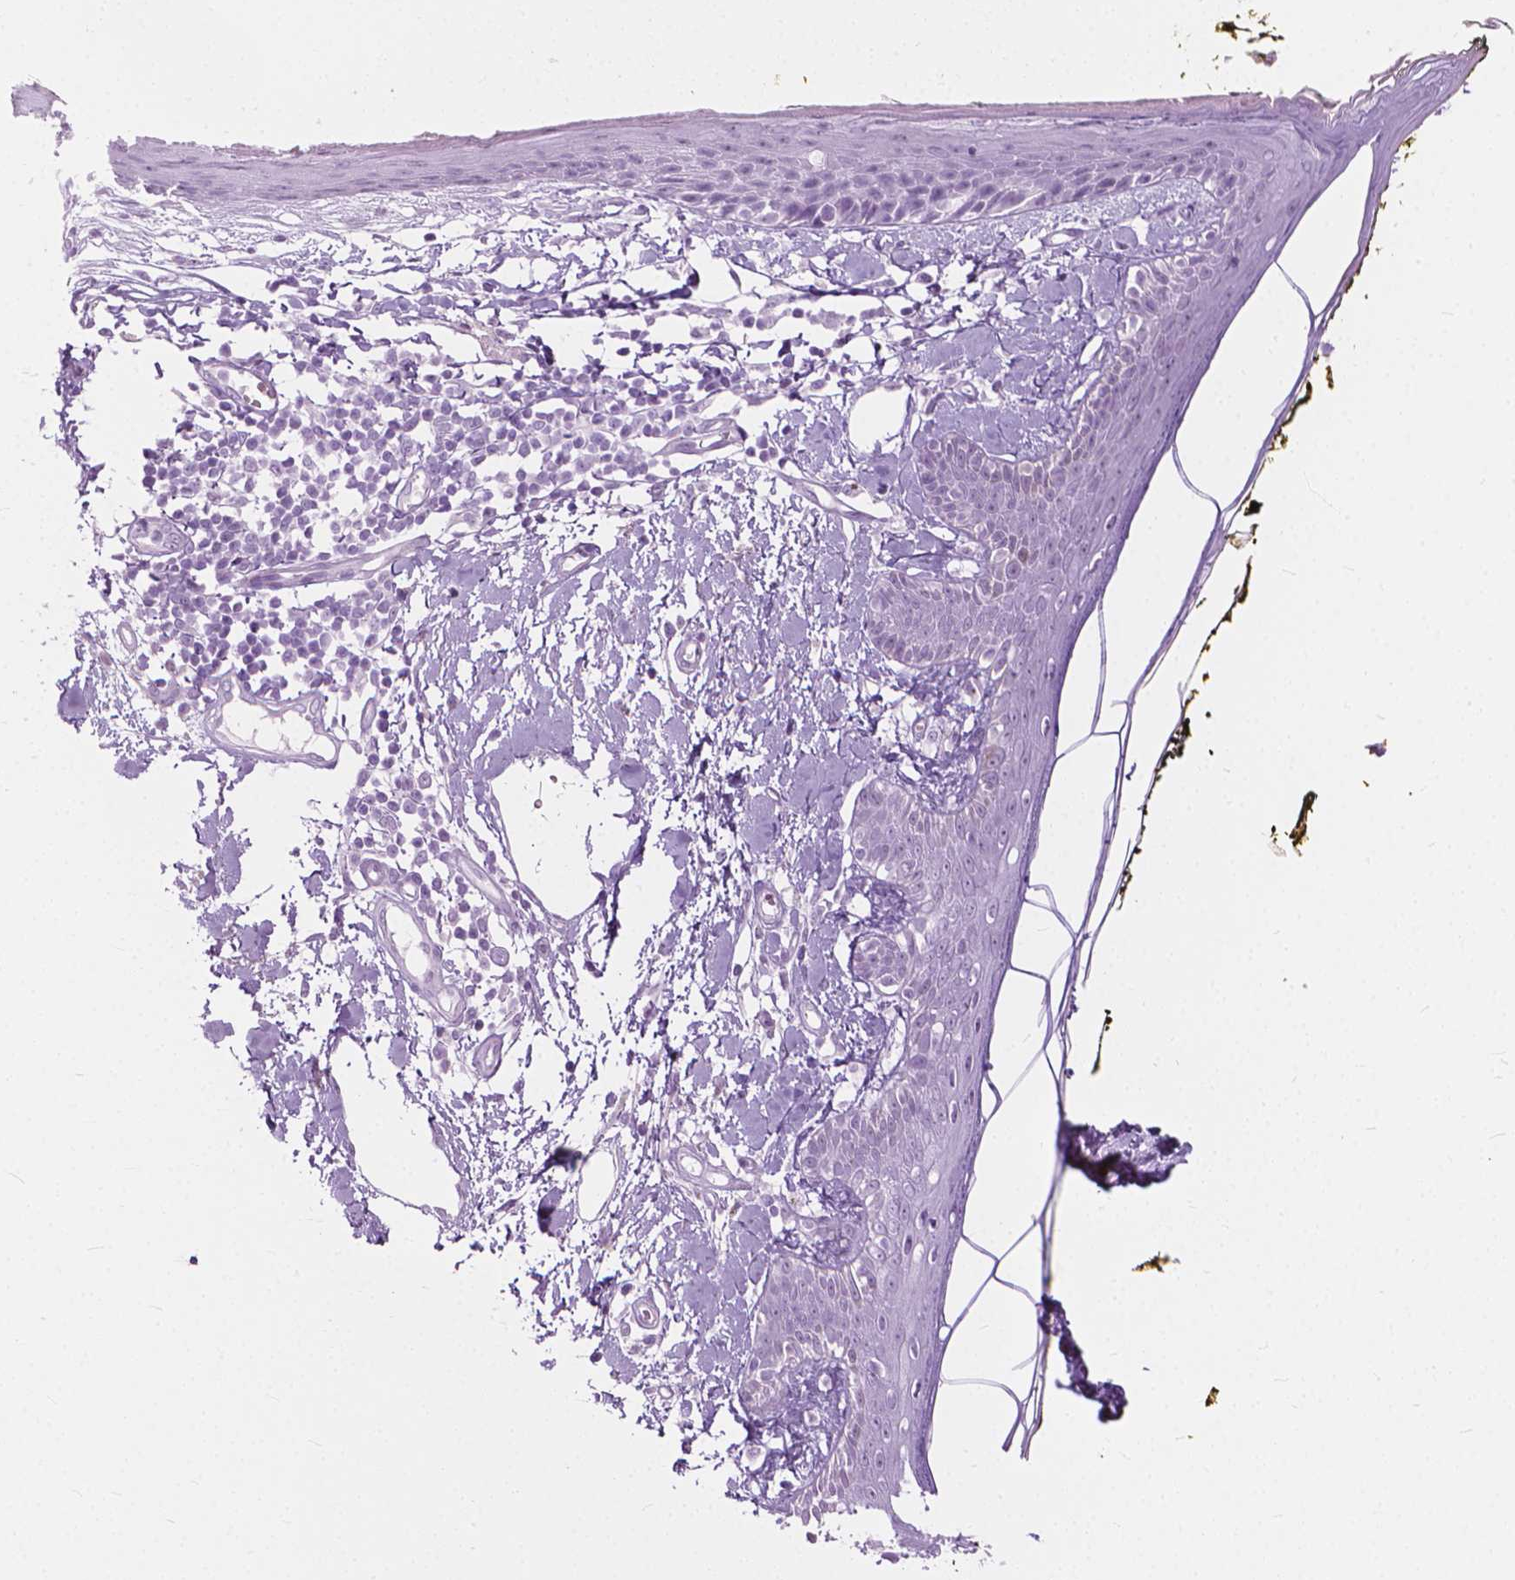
{"staining": {"intensity": "negative", "quantity": "none", "location": "none"}, "tissue": "skin", "cell_type": "Fibroblasts", "image_type": "normal", "snomed": [{"axis": "morphology", "description": "Normal tissue, NOS"}, {"axis": "topography", "description": "Skin"}], "caption": "Immunohistochemistry of unremarkable human skin demonstrates no staining in fibroblasts.", "gene": "HTR2B", "patient": {"sex": "male", "age": 76}}